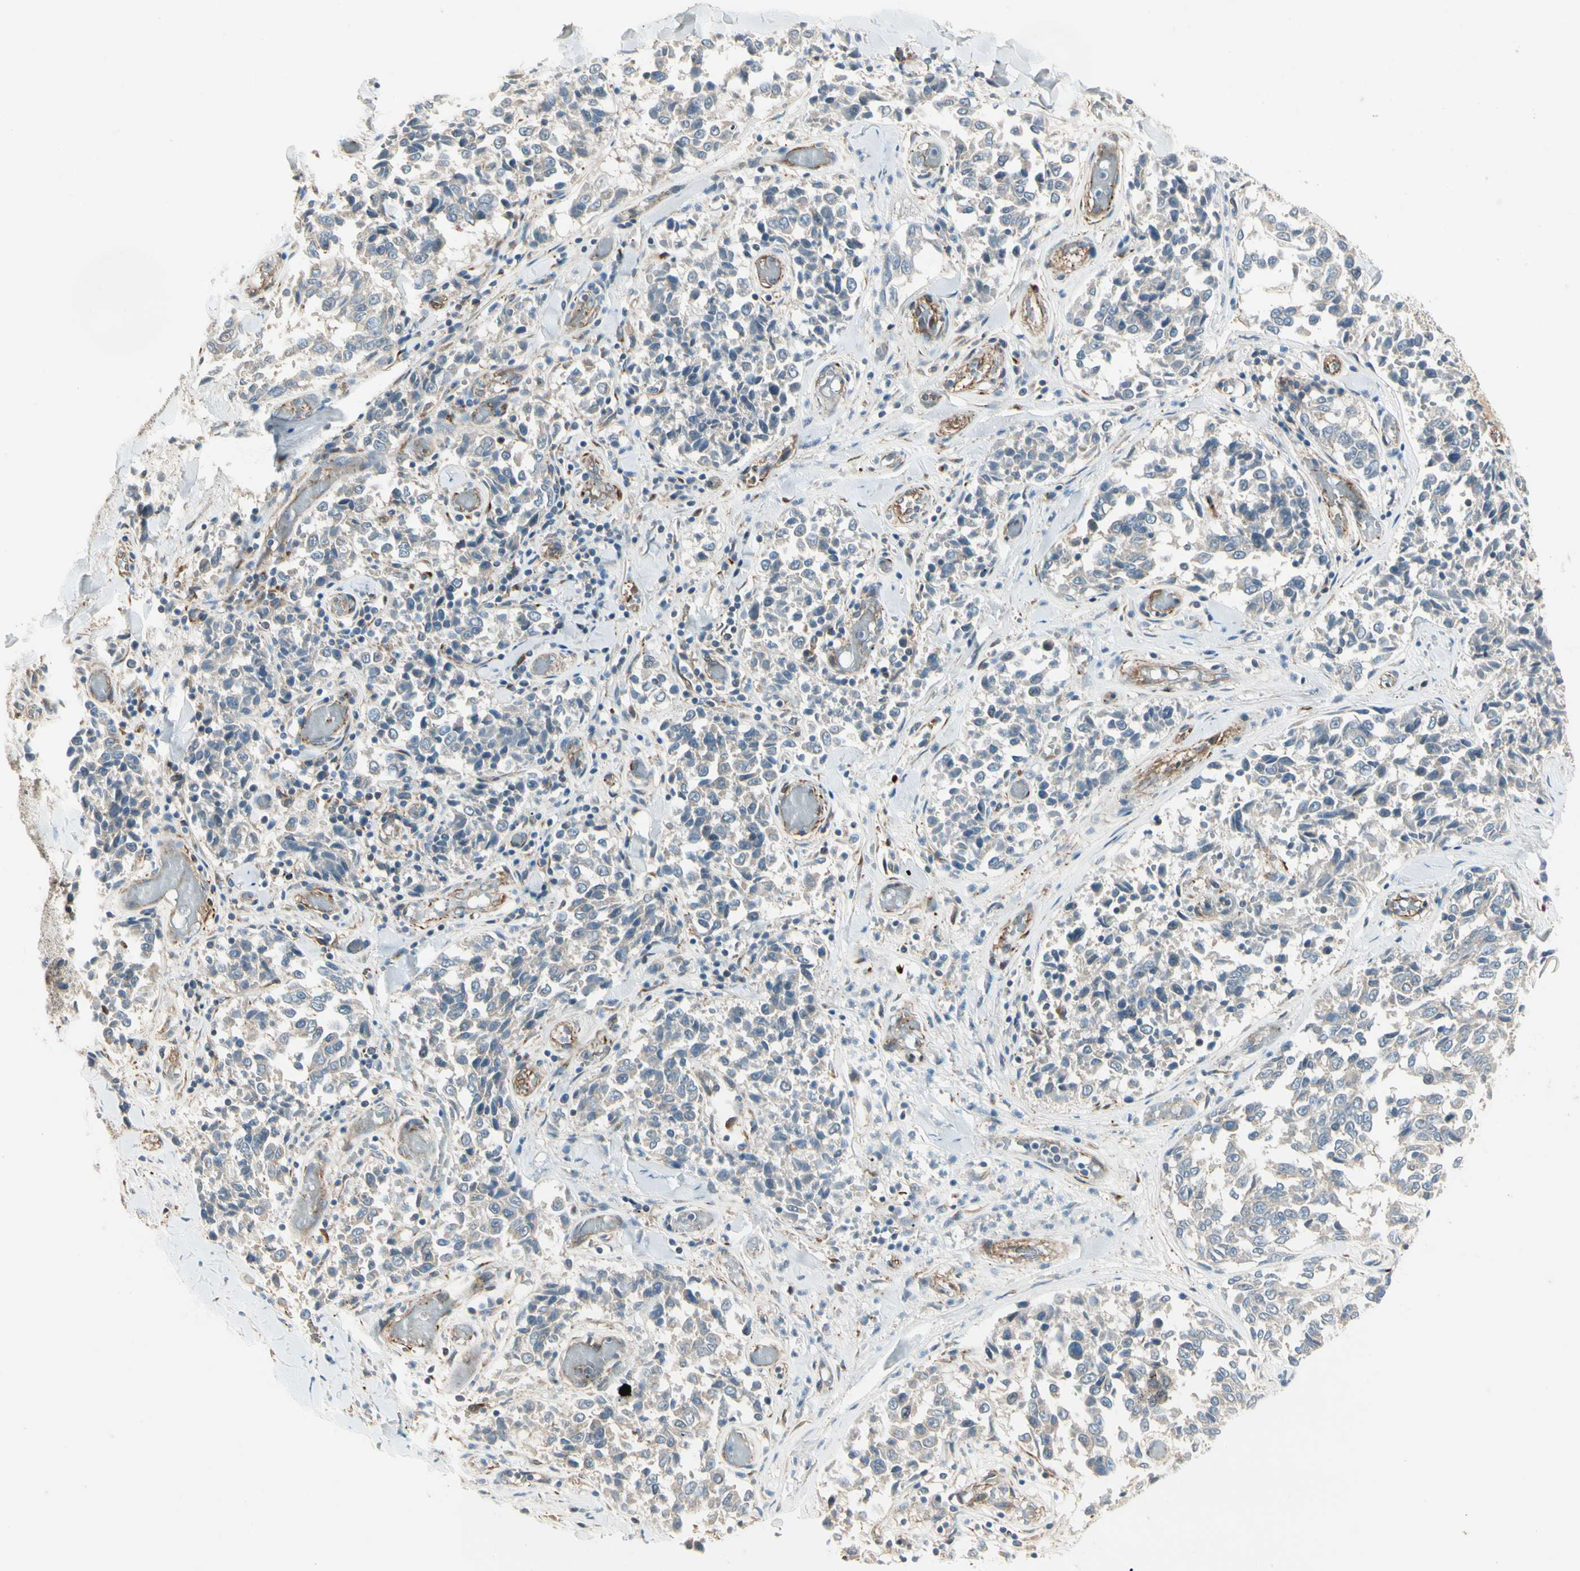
{"staining": {"intensity": "weak", "quantity": ">75%", "location": "cytoplasmic/membranous"}, "tissue": "melanoma", "cell_type": "Tumor cells", "image_type": "cancer", "snomed": [{"axis": "morphology", "description": "Malignant melanoma, NOS"}, {"axis": "topography", "description": "Skin"}], "caption": "Protein expression analysis of human melanoma reveals weak cytoplasmic/membranous positivity in approximately >75% of tumor cells. (Stains: DAB (3,3'-diaminobenzidine) in brown, nuclei in blue, Microscopy: brightfield microscopy at high magnification).", "gene": "ABCA3", "patient": {"sex": "female", "age": 64}}